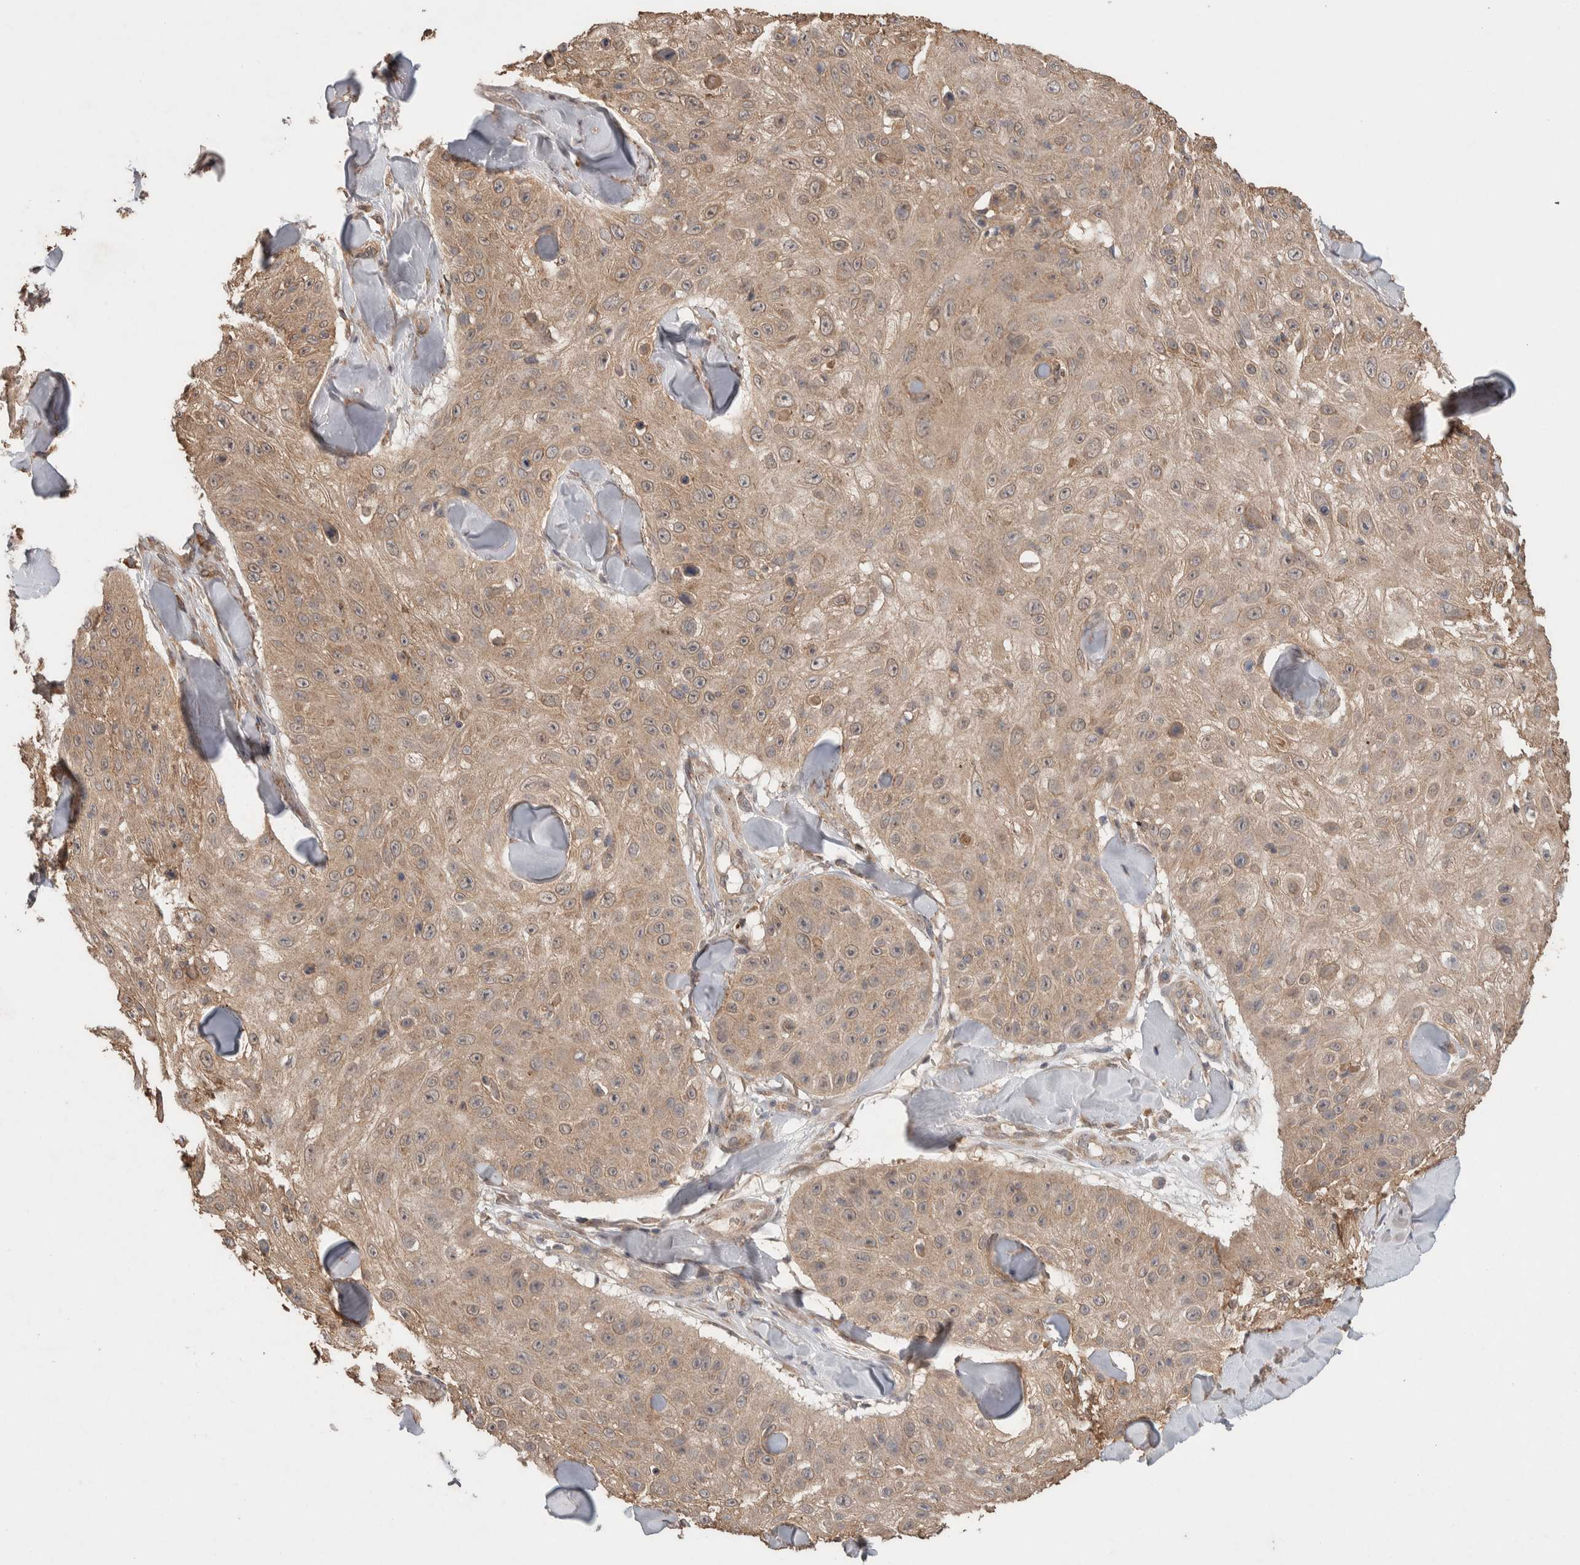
{"staining": {"intensity": "weak", "quantity": ">75%", "location": "cytoplasmic/membranous"}, "tissue": "skin cancer", "cell_type": "Tumor cells", "image_type": "cancer", "snomed": [{"axis": "morphology", "description": "Squamous cell carcinoma, NOS"}, {"axis": "topography", "description": "Skin"}], "caption": "Protein analysis of skin cancer (squamous cell carcinoma) tissue reveals weak cytoplasmic/membranous positivity in about >75% of tumor cells.", "gene": "KCNJ5", "patient": {"sex": "male", "age": 86}}